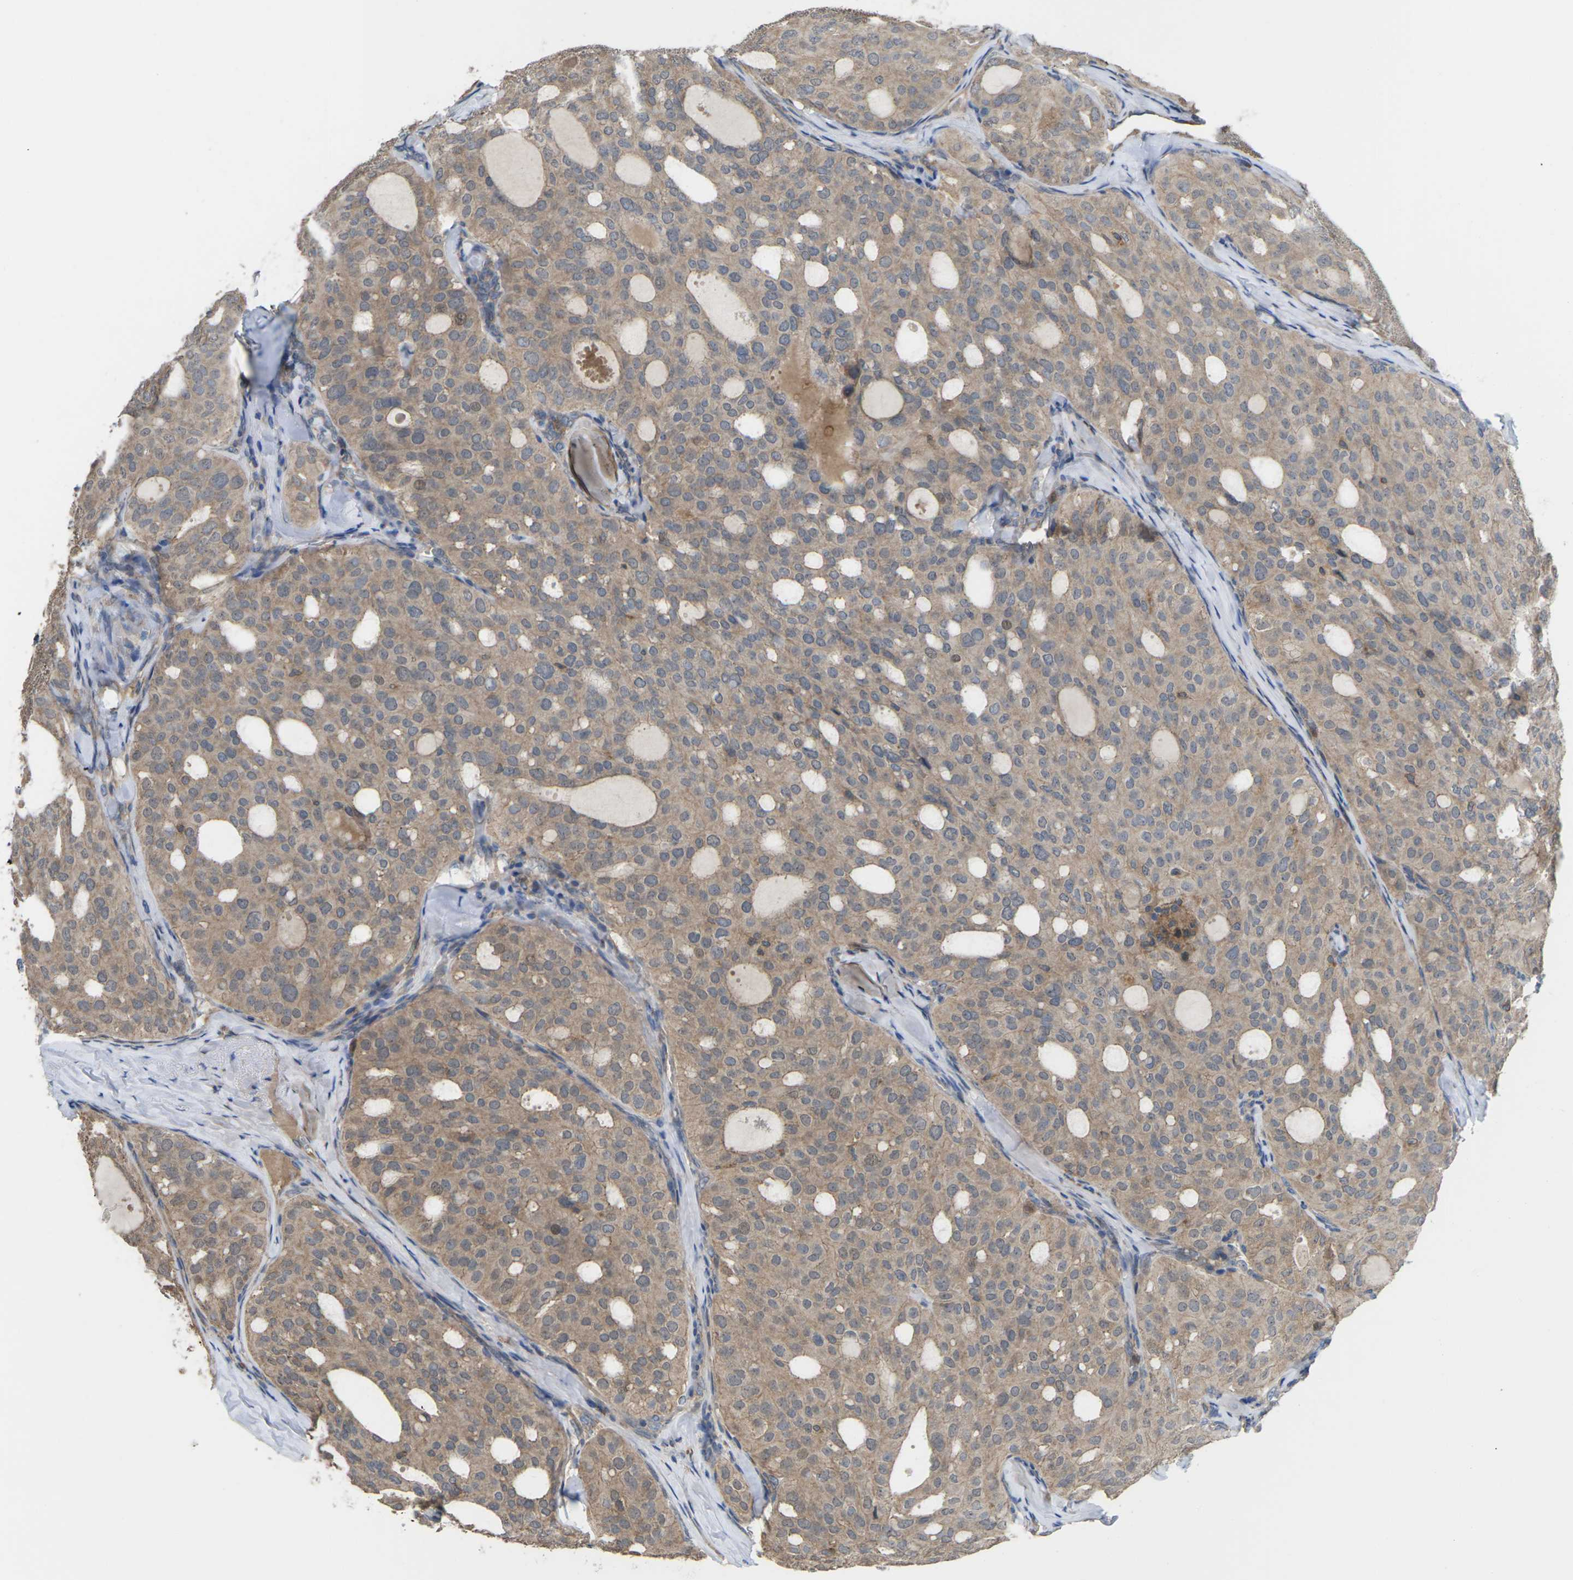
{"staining": {"intensity": "moderate", "quantity": ">75%", "location": "cytoplasmic/membranous"}, "tissue": "thyroid cancer", "cell_type": "Tumor cells", "image_type": "cancer", "snomed": [{"axis": "morphology", "description": "Follicular adenoma carcinoma, NOS"}, {"axis": "topography", "description": "Thyroid gland"}], "caption": "Immunohistochemistry (IHC) photomicrograph of thyroid cancer stained for a protein (brown), which shows medium levels of moderate cytoplasmic/membranous staining in approximately >75% of tumor cells.", "gene": "TIAM1", "patient": {"sex": "male", "age": 75}}